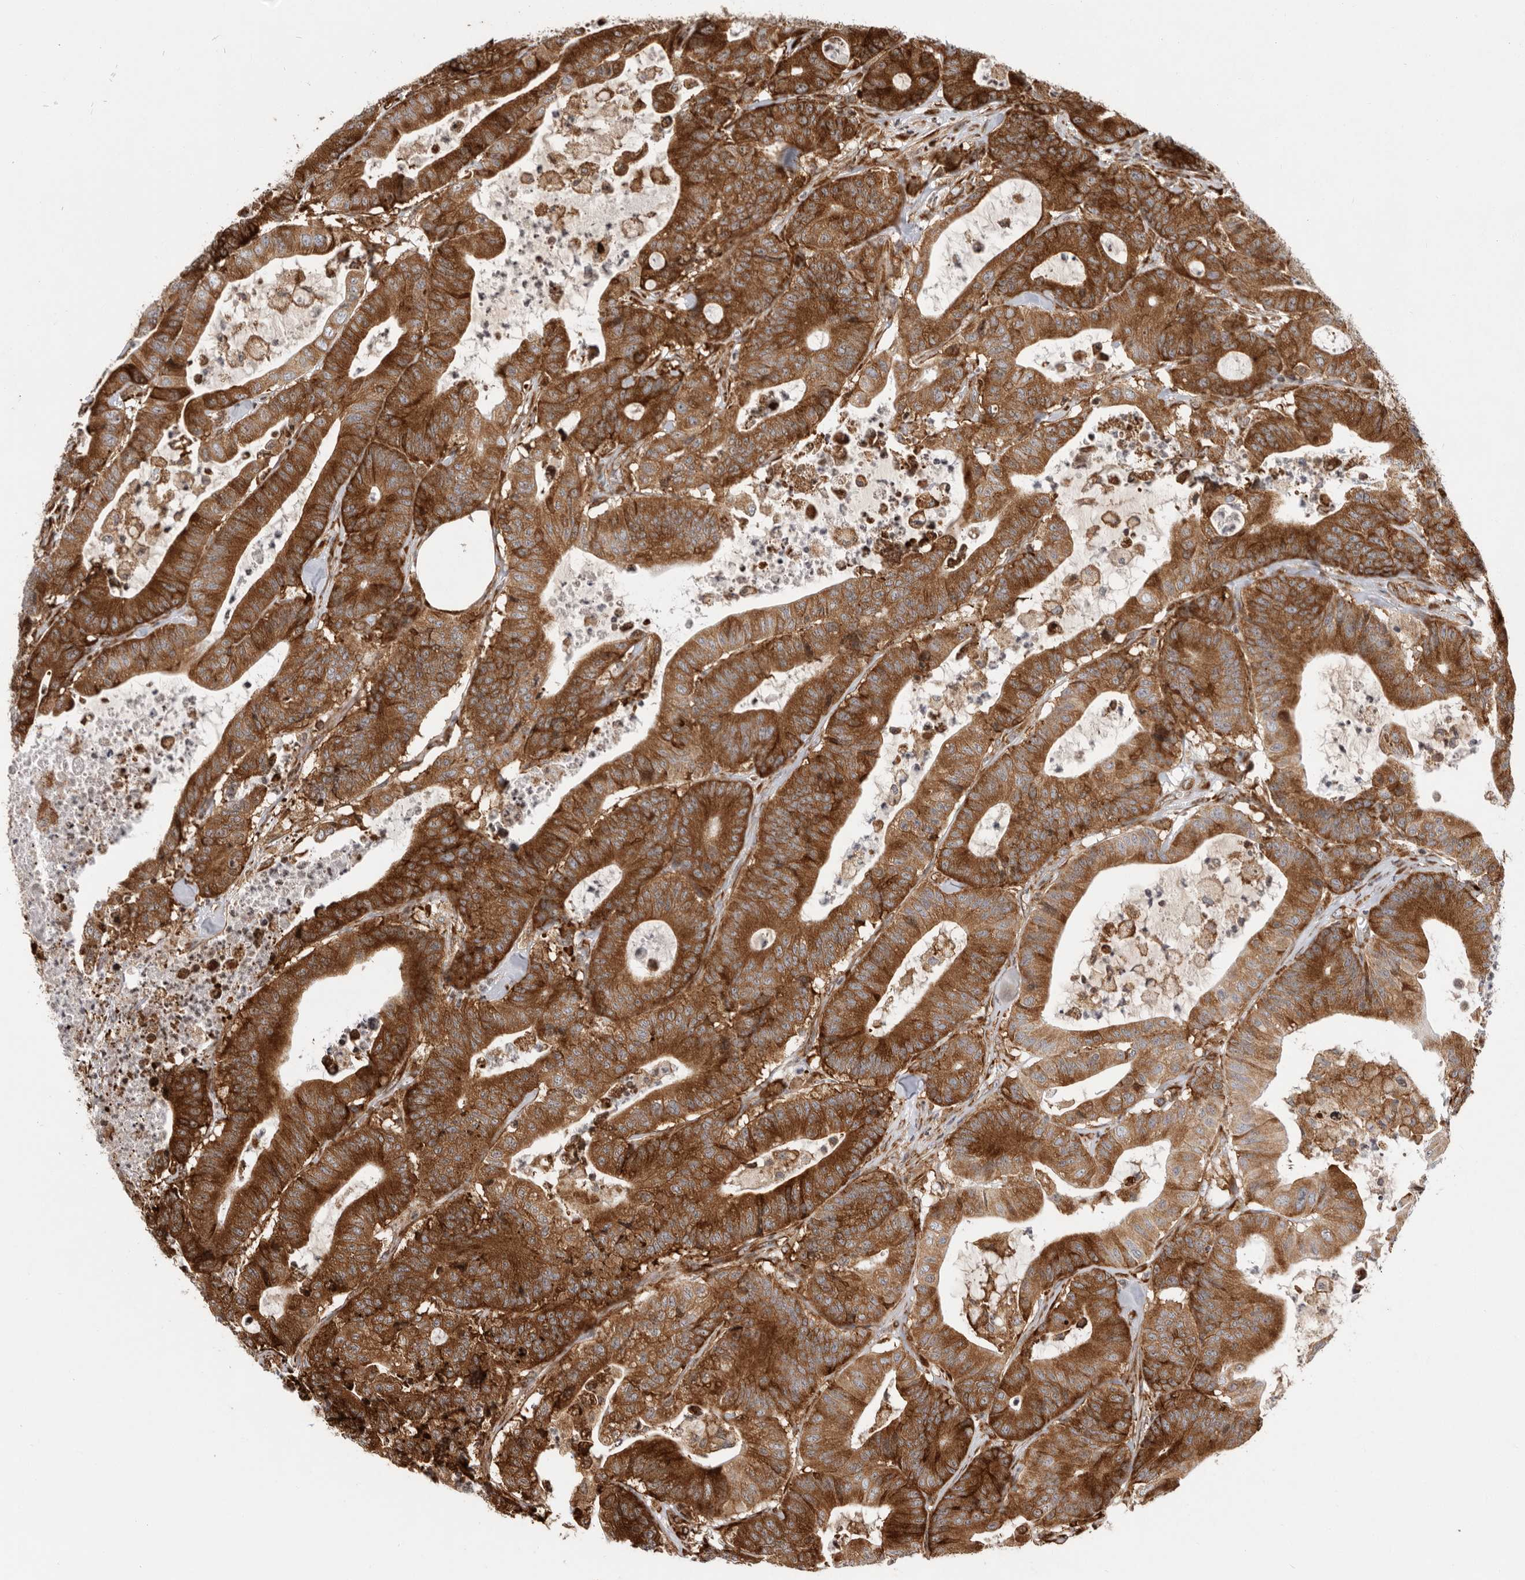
{"staining": {"intensity": "strong", "quantity": ">75%", "location": "cytoplasmic/membranous"}, "tissue": "colorectal cancer", "cell_type": "Tumor cells", "image_type": "cancer", "snomed": [{"axis": "morphology", "description": "Adenocarcinoma, NOS"}, {"axis": "topography", "description": "Colon"}], "caption": "Immunohistochemical staining of colorectal adenocarcinoma reveals high levels of strong cytoplasmic/membranous expression in about >75% of tumor cells. (DAB = brown stain, brightfield microscopy at high magnification).", "gene": "FZD3", "patient": {"sex": "female", "age": 84}}